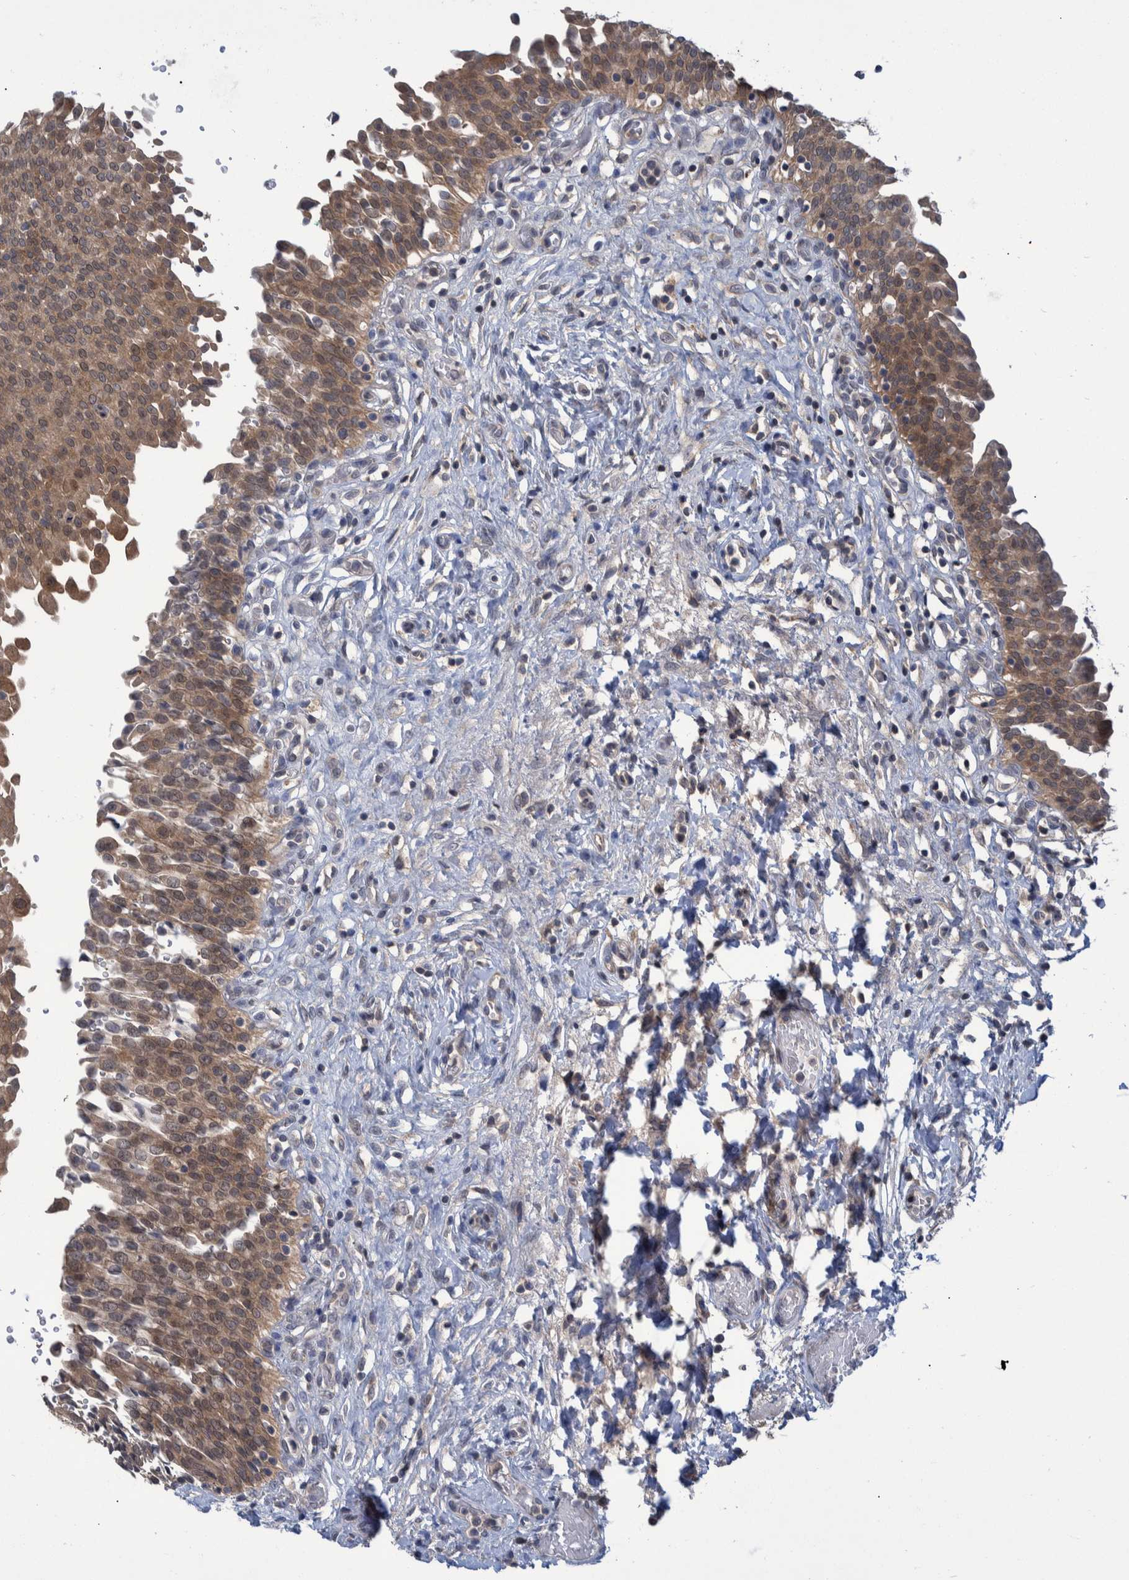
{"staining": {"intensity": "moderate", "quantity": ">75%", "location": "cytoplasmic/membranous"}, "tissue": "urinary bladder", "cell_type": "Urothelial cells", "image_type": "normal", "snomed": [{"axis": "morphology", "description": "Urothelial carcinoma, High grade"}, {"axis": "topography", "description": "Urinary bladder"}], "caption": "A medium amount of moderate cytoplasmic/membranous staining is seen in about >75% of urothelial cells in normal urinary bladder. The staining was performed using DAB (3,3'-diaminobenzidine), with brown indicating positive protein expression. Nuclei are stained blue with hematoxylin.", "gene": "PCYT2", "patient": {"sex": "male", "age": 46}}